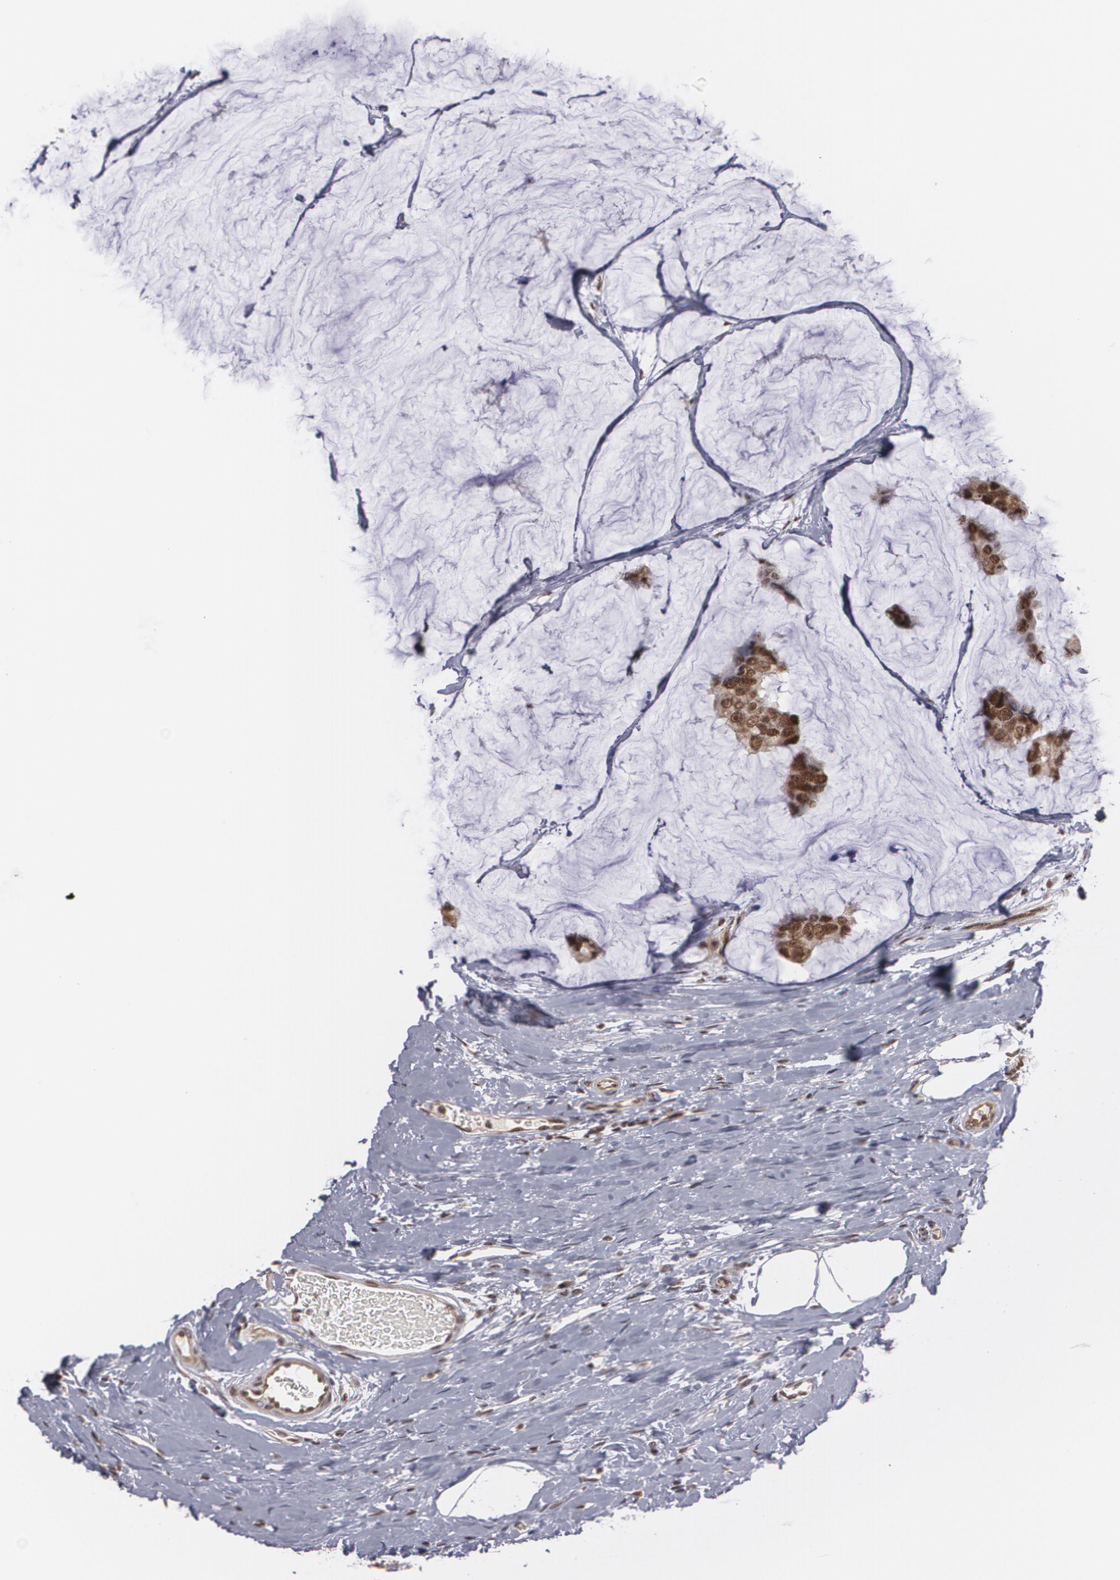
{"staining": {"intensity": "moderate", "quantity": ">75%", "location": "nuclear"}, "tissue": "breast cancer", "cell_type": "Tumor cells", "image_type": "cancer", "snomed": [{"axis": "morphology", "description": "Normal tissue, NOS"}, {"axis": "morphology", "description": "Duct carcinoma"}, {"axis": "topography", "description": "Breast"}], "caption": "Immunohistochemical staining of breast cancer reveals medium levels of moderate nuclear expression in approximately >75% of tumor cells.", "gene": "ZNF75A", "patient": {"sex": "female", "age": 50}}